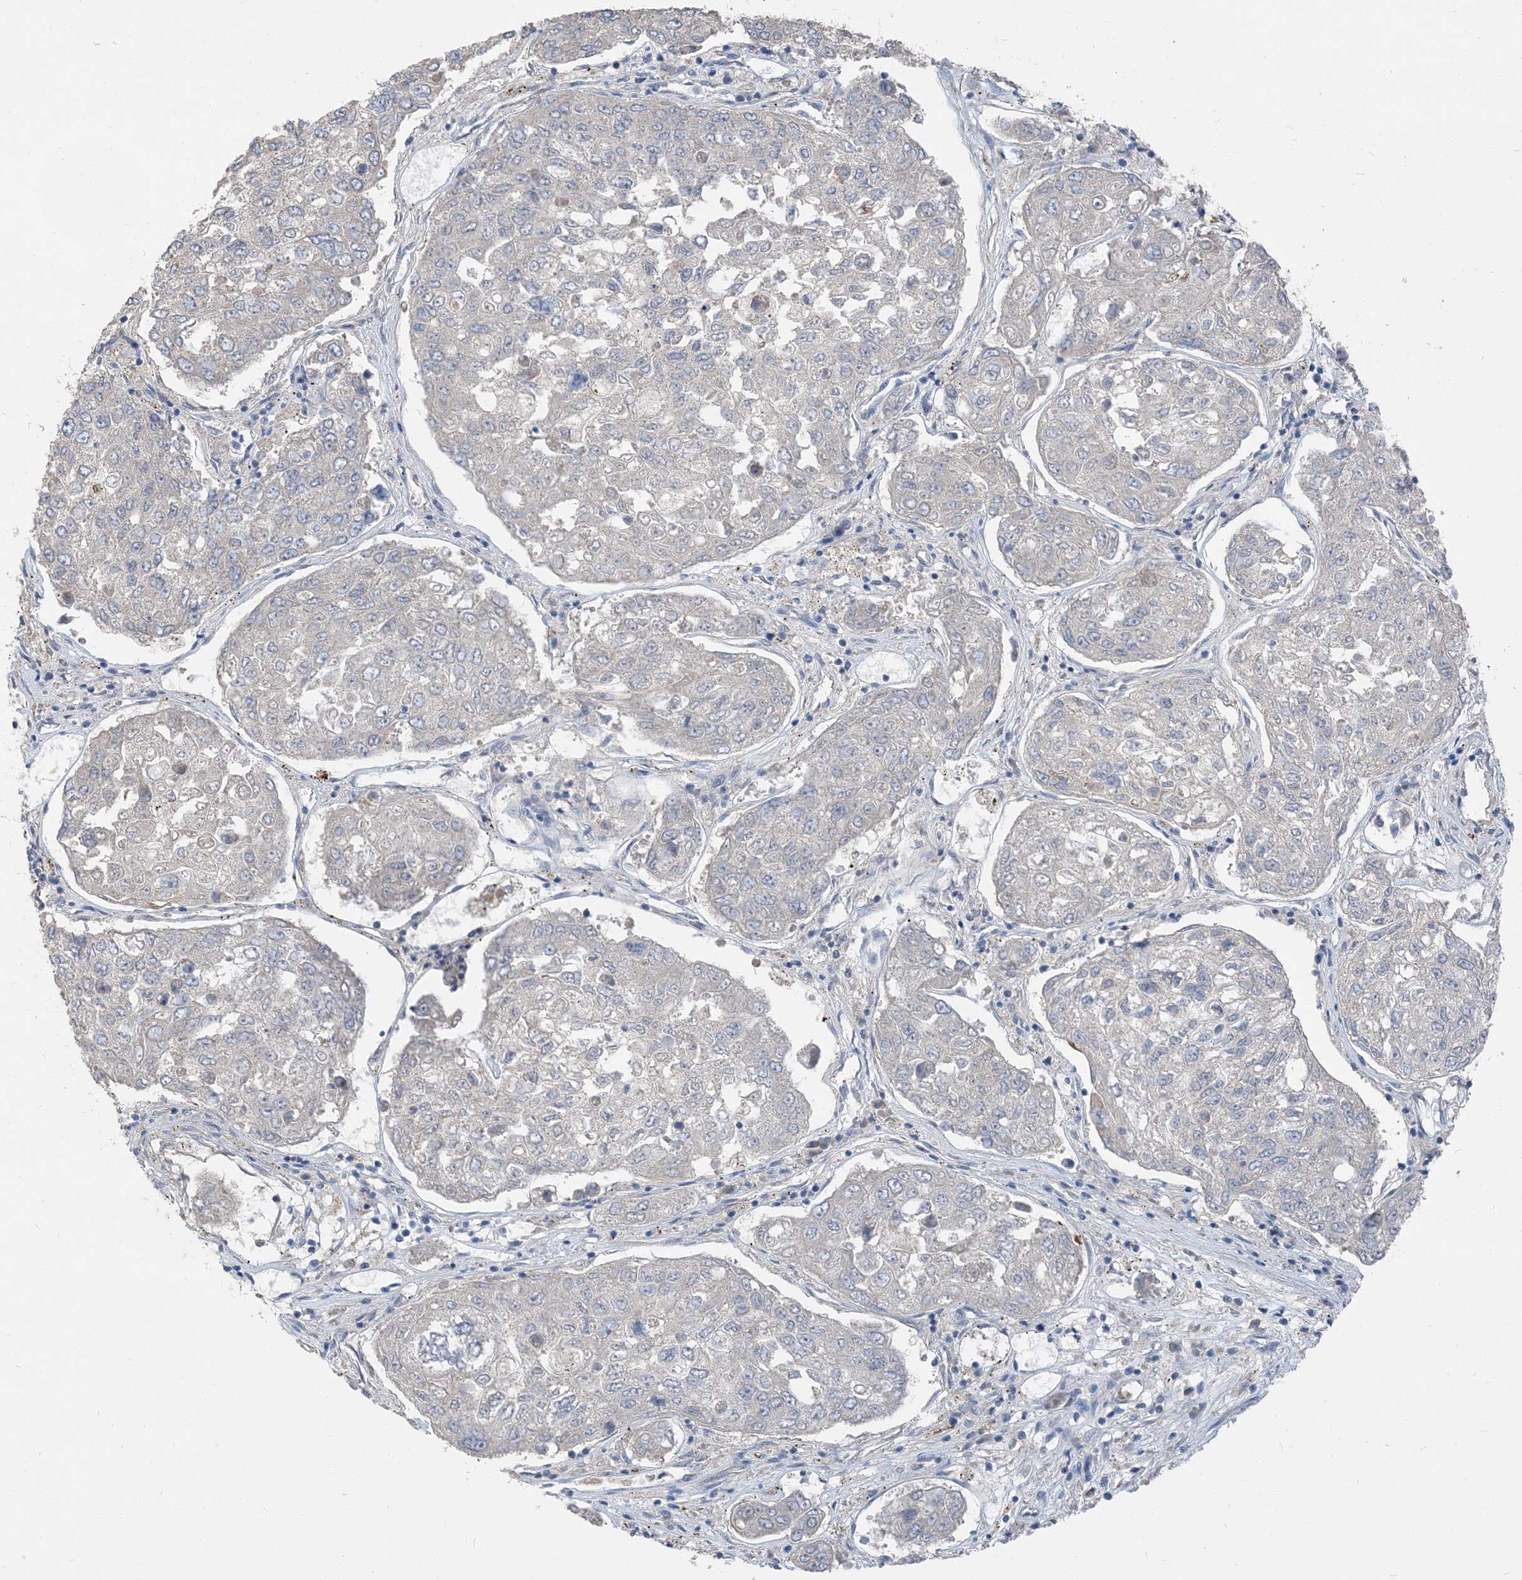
{"staining": {"intensity": "negative", "quantity": "none", "location": "none"}, "tissue": "urothelial cancer", "cell_type": "Tumor cells", "image_type": "cancer", "snomed": [{"axis": "morphology", "description": "Urothelial carcinoma, High grade"}, {"axis": "topography", "description": "Lymph node"}, {"axis": "topography", "description": "Urinary bladder"}], "caption": "There is no significant positivity in tumor cells of urothelial carcinoma (high-grade).", "gene": "NCOA7", "patient": {"sex": "male", "age": 51}}